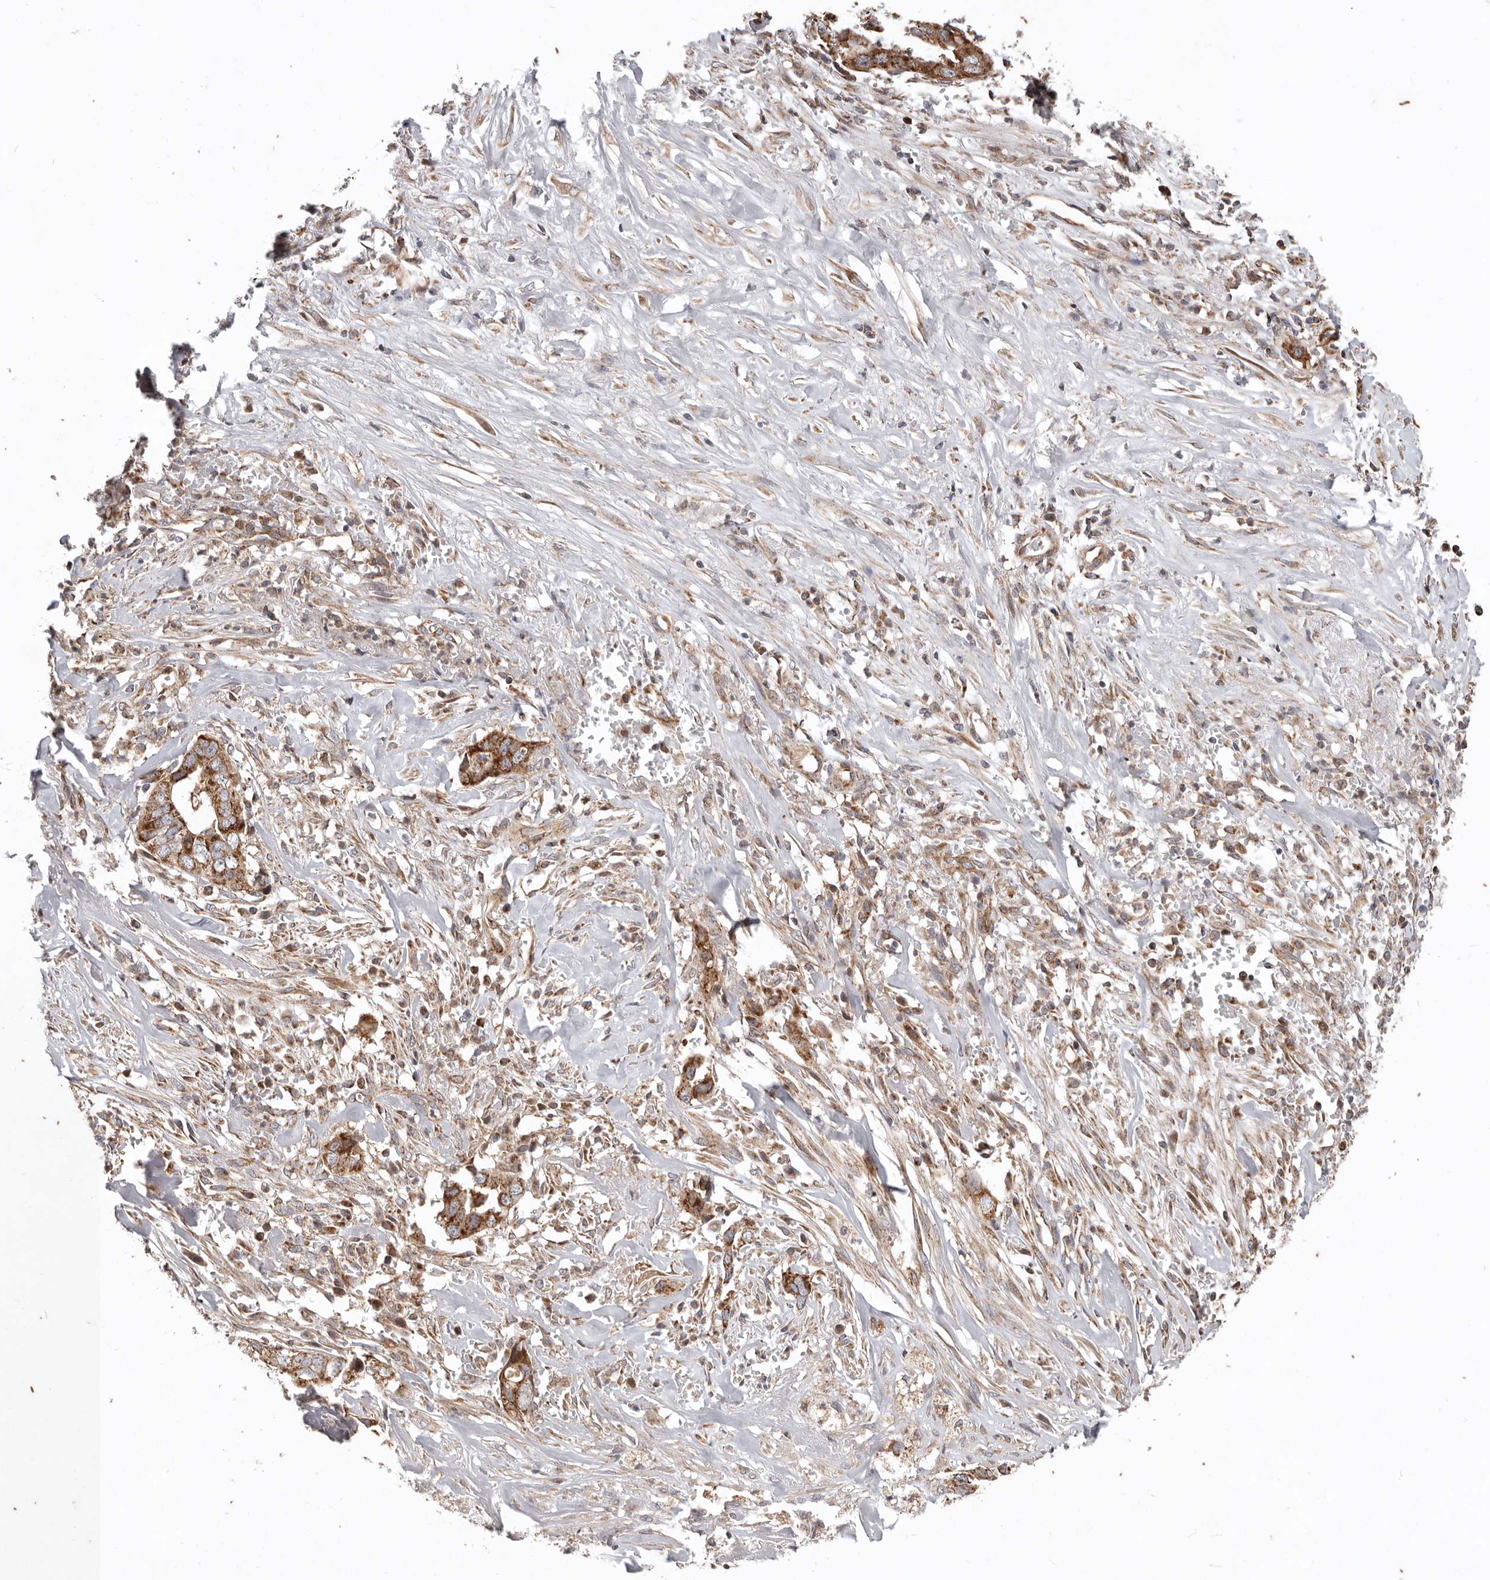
{"staining": {"intensity": "strong", "quantity": ">75%", "location": "cytoplasmic/membranous"}, "tissue": "liver cancer", "cell_type": "Tumor cells", "image_type": "cancer", "snomed": [{"axis": "morphology", "description": "Cholangiocarcinoma"}, {"axis": "topography", "description": "Liver"}], "caption": "Immunohistochemical staining of human cholangiocarcinoma (liver) shows strong cytoplasmic/membranous protein expression in about >75% of tumor cells.", "gene": "MRPS10", "patient": {"sex": "female", "age": 79}}